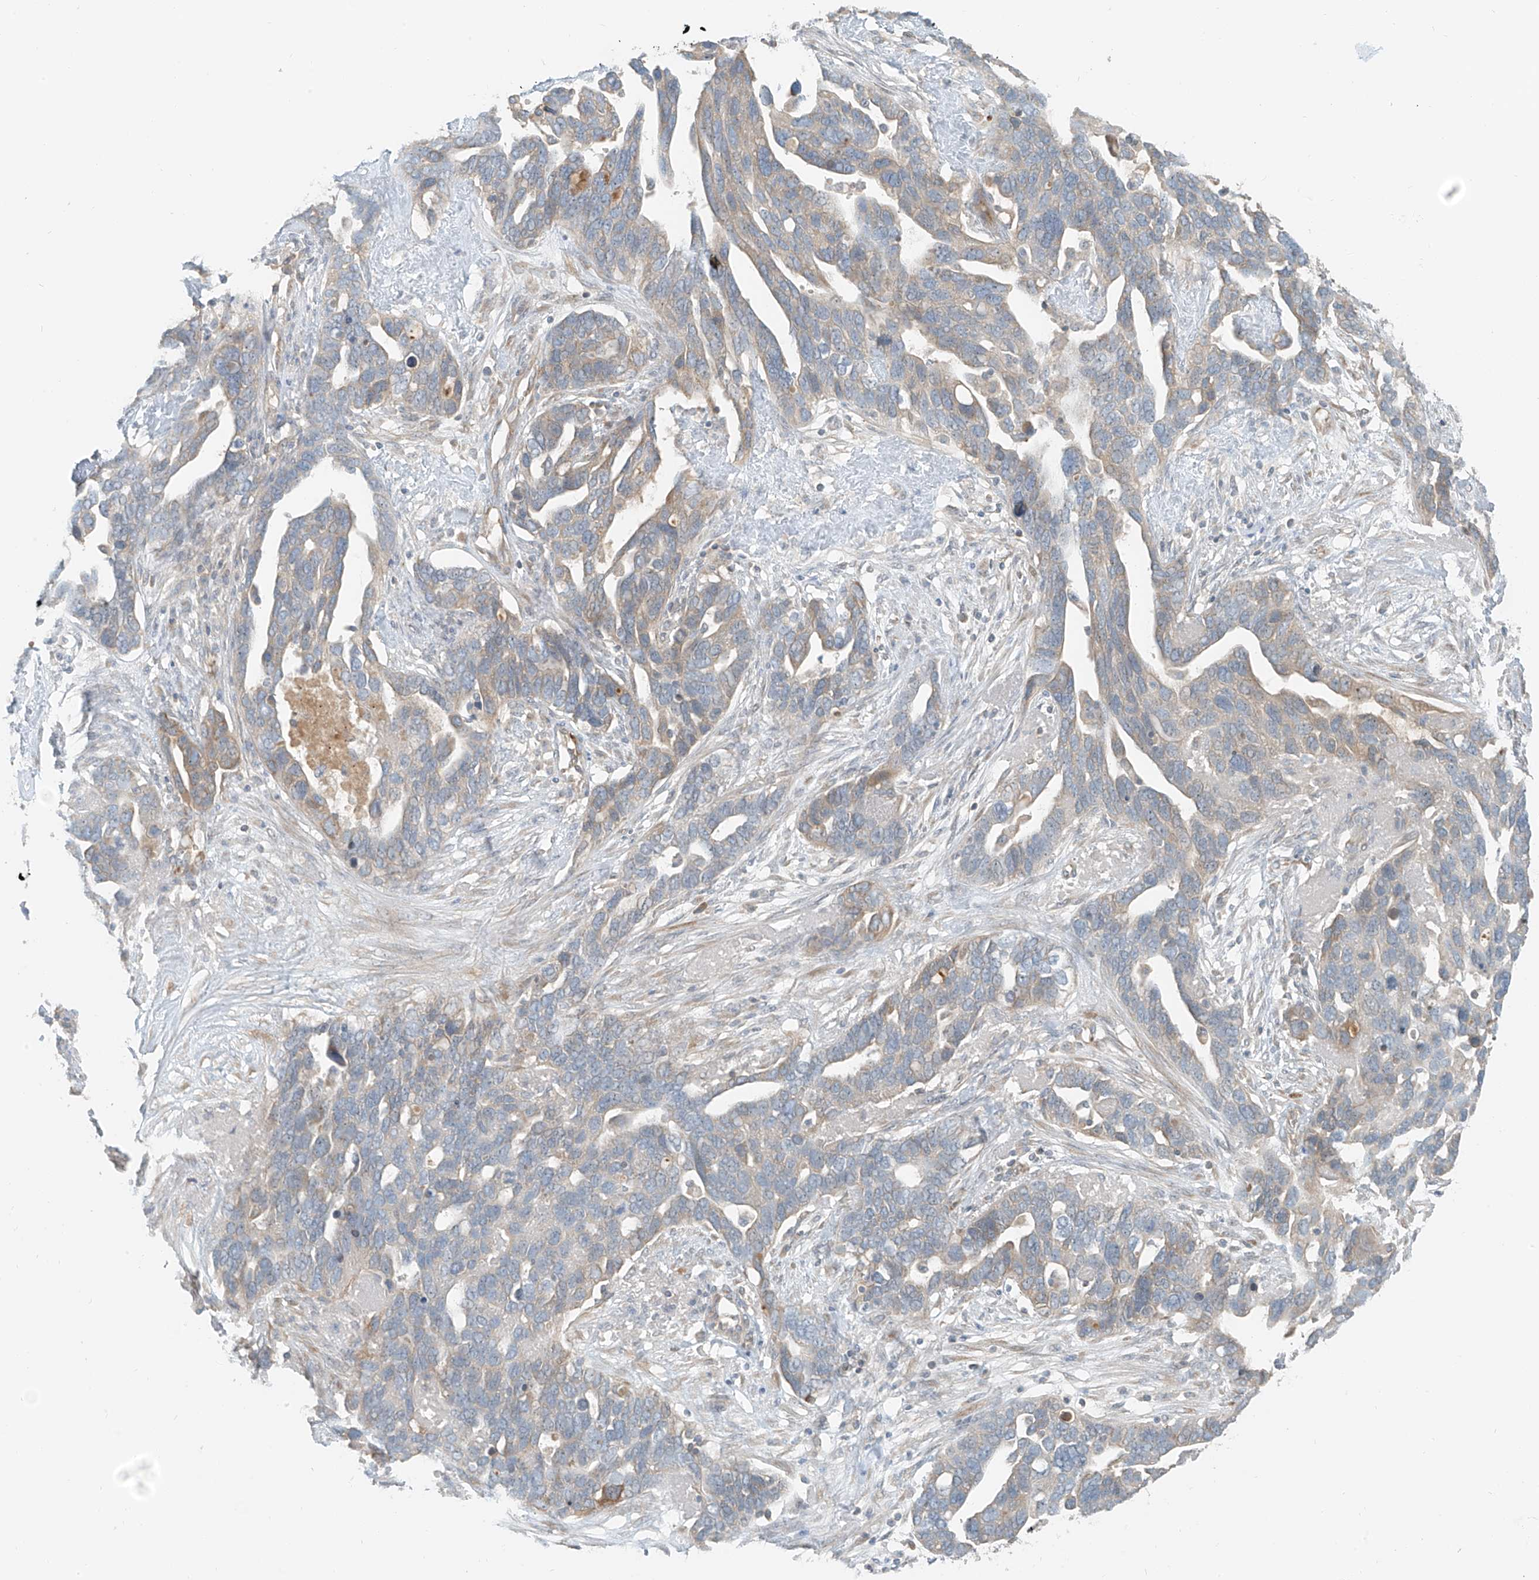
{"staining": {"intensity": "weak", "quantity": "<25%", "location": "cytoplasmic/membranous"}, "tissue": "ovarian cancer", "cell_type": "Tumor cells", "image_type": "cancer", "snomed": [{"axis": "morphology", "description": "Cystadenocarcinoma, serous, NOS"}, {"axis": "topography", "description": "Ovary"}], "caption": "DAB (3,3'-diaminobenzidine) immunohistochemical staining of ovarian serous cystadenocarcinoma reveals no significant staining in tumor cells.", "gene": "FSTL1", "patient": {"sex": "female", "age": 54}}